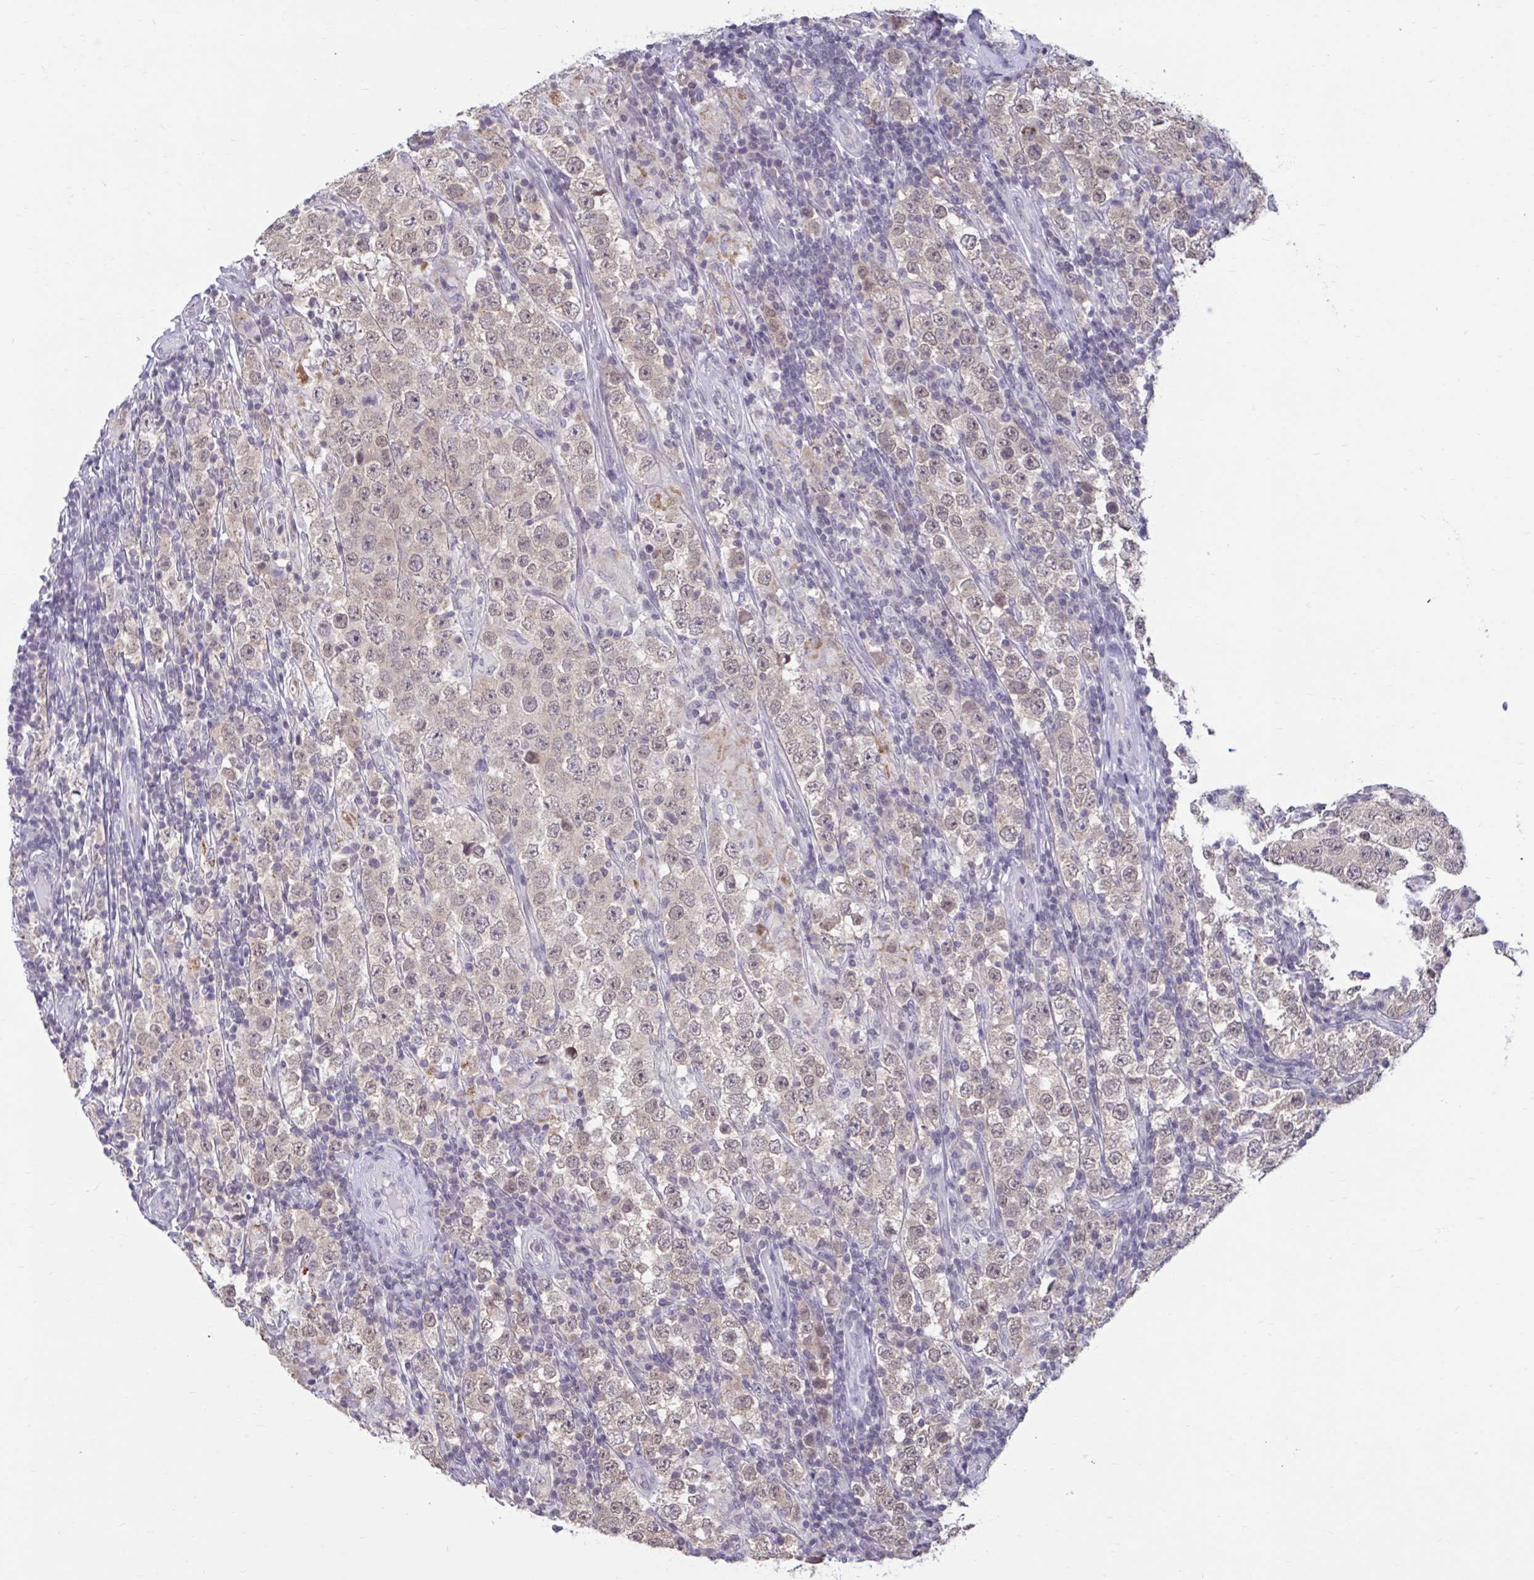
{"staining": {"intensity": "weak", "quantity": ">75%", "location": "nuclear"}, "tissue": "testis cancer", "cell_type": "Tumor cells", "image_type": "cancer", "snomed": [{"axis": "morphology", "description": "Normal tissue, NOS"}, {"axis": "morphology", "description": "Urothelial carcinoma, High grade"}, {"axis": "morphology", "description": "Seminoma, NOS"}, {"axis": "morphology", "description": "Carcinoma, Embryonal, NOS"}, {"axis": "topography", "description": "Urinary bladder"}, {"axis": "topography", "description": "Testis"}], "caption": "Immunohistochemical staining of testis cancer (embryonal carcinoma) shows low levels of weak nuclear protein positivity in approximately >75% of tumor cells.", "gene": "ARPP19", "patient": {"sex": "male", "age": 41}}